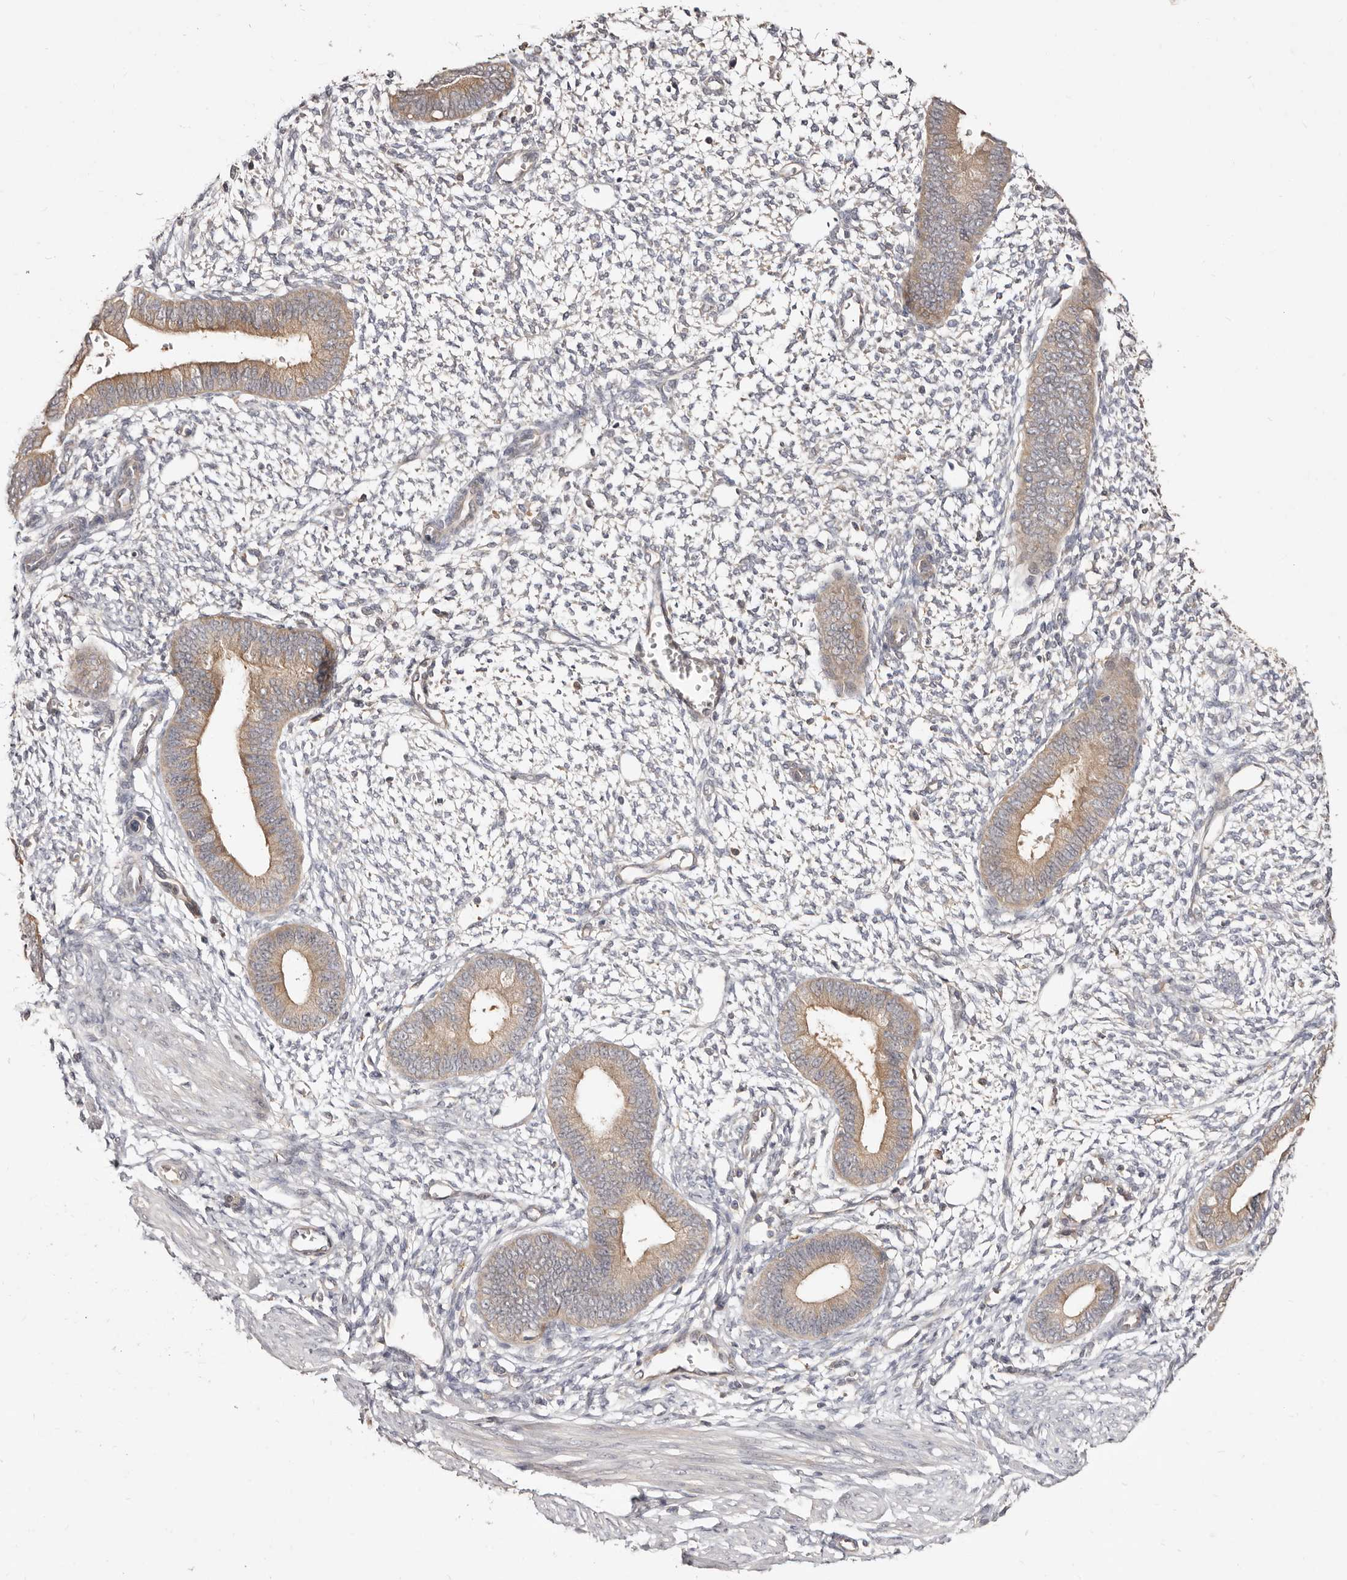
{"staining": {"intensity": "negative", "quantity": "none", "location": "none"}, "tissue": "endometrium", "cell_type": "Cells in endometrial stroma", "image_type": "normal", "snomed": [{"axis": "morphology", "description": "Normal tissue, NOS"}, {"axis": "topography", "description": "Endometrium"}], "caption": "A histopathology image of endometrium stained for a protein exhibits no brown staining in cells in endometrial stroma.", "gene": "TC2N", "patient": {"sex": "female", "age": 46}}